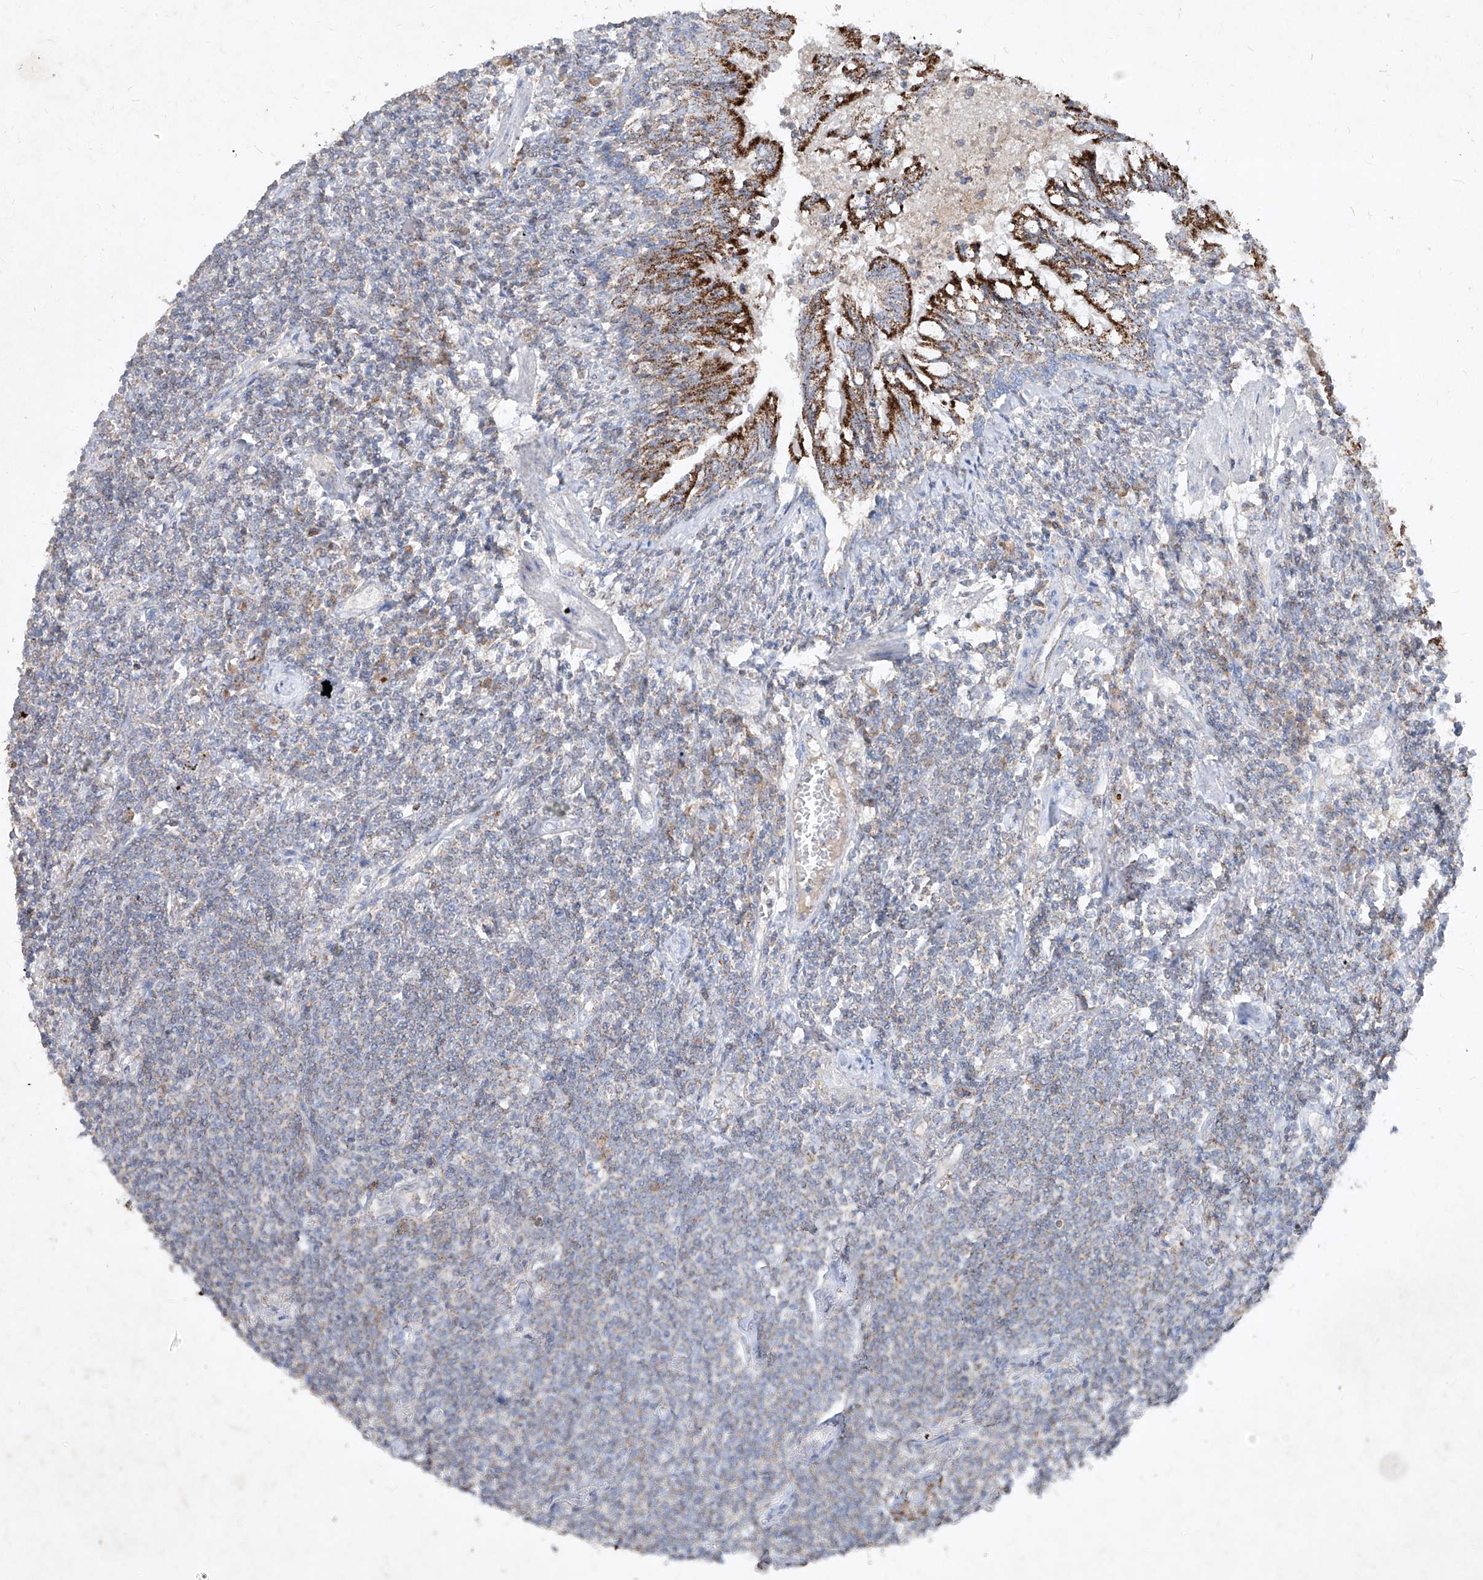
{"staining": {"intensity": "weak", "quantity": "<25%", "location": "cytoplasmic/membranous"}, "tissue": "lymphoma", "cell_type": "Tumor cells", "image_type": "cancer", "snomed": [{"axis": "morphology", "description": "Malignant lymphoma, non-Hodgkin's type, Low grade"}, {"axis": "topography", "description": "Lung"}], "caption": "High power microscopy histopathology image of an immunohistochemistry histopathology image of malignant lymphoma, non-Hodgkin's type (low-grade), revealing no significant expression in tumor cells.", "gene": "ABCD3", "patient": {"sex": "female", "age": 71}}